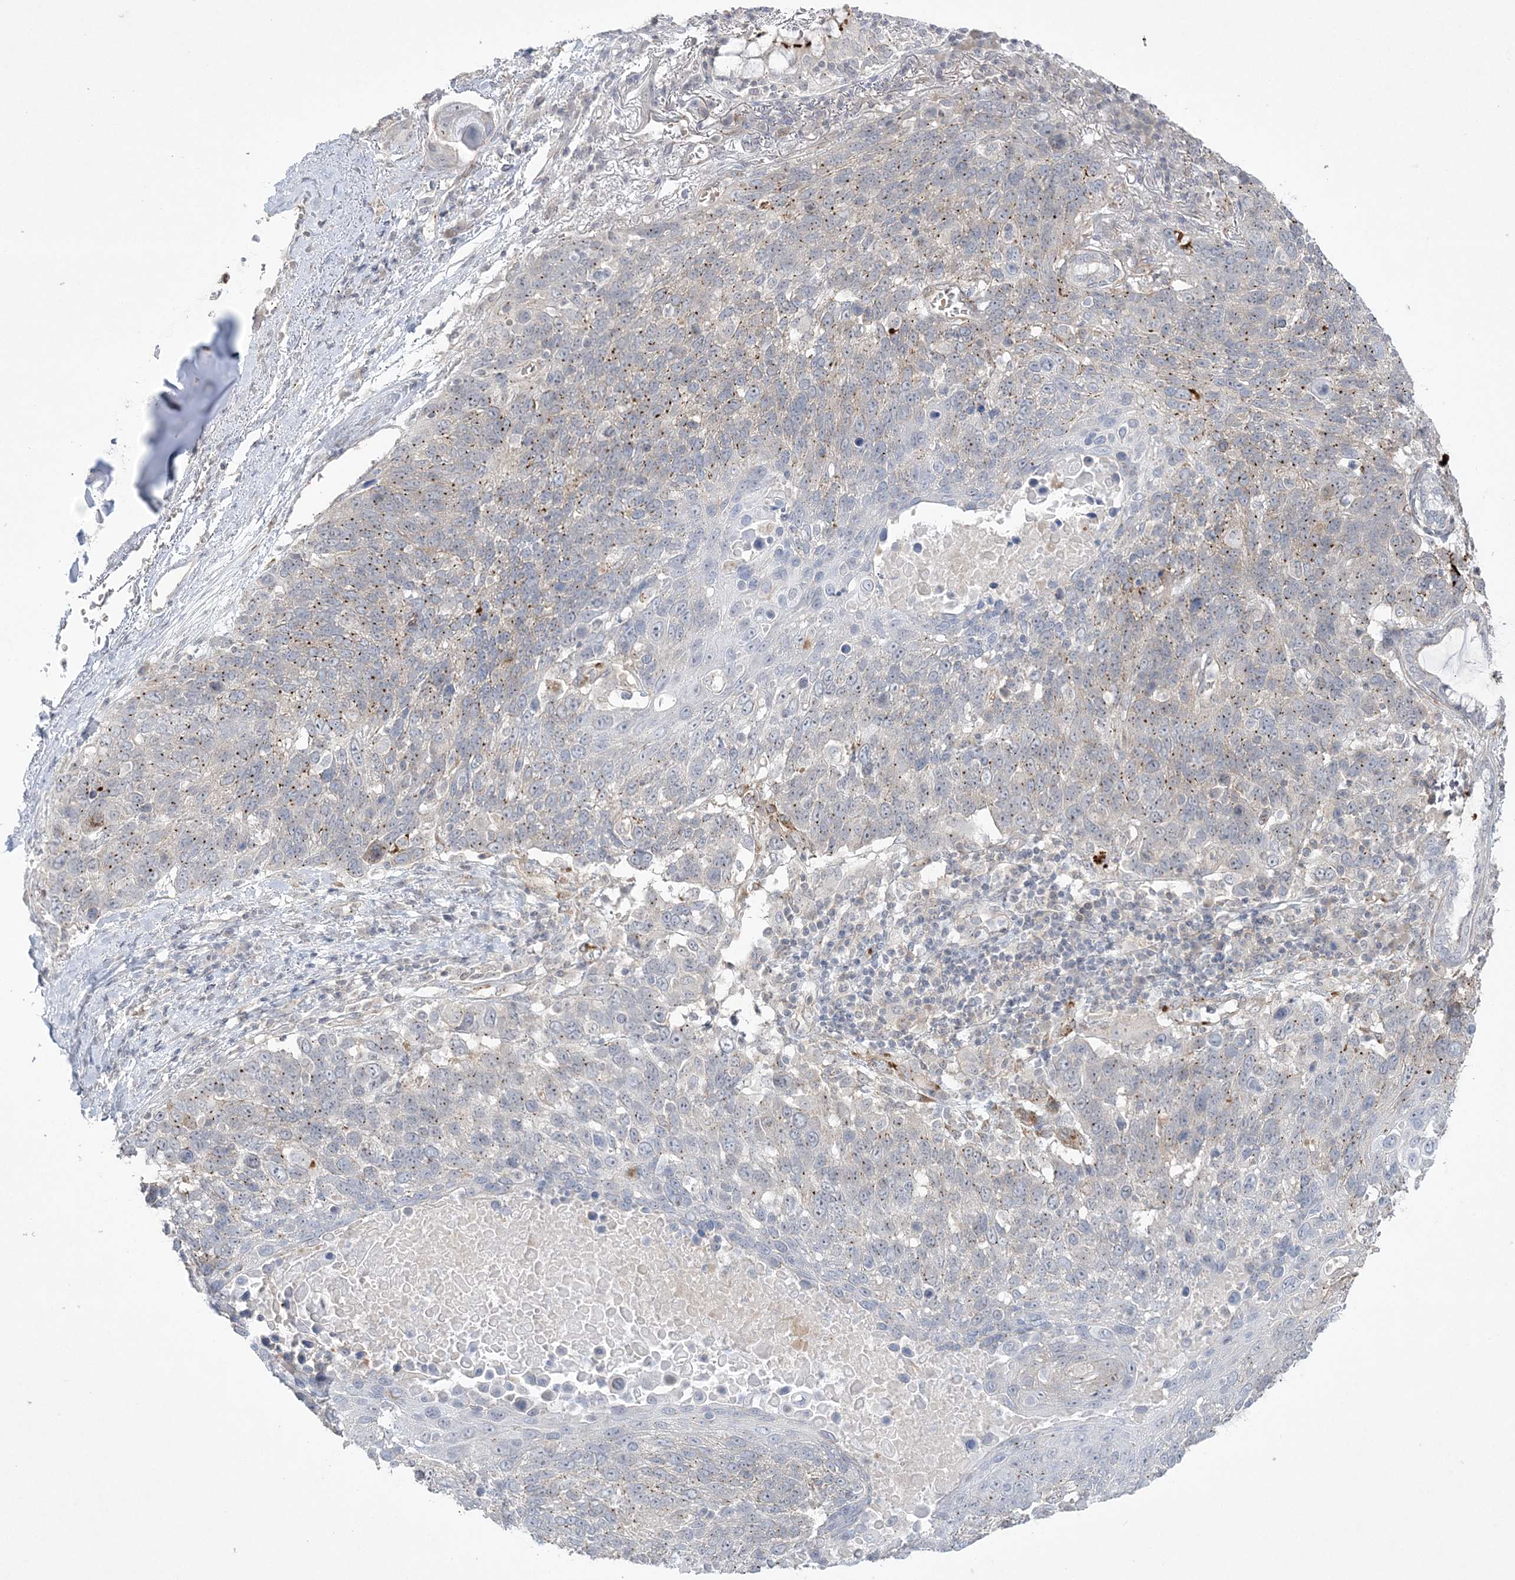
{"staining": {"intensity": "moderate", "quantity": "25%-75%", "location": "cytoplasmic/membranous"}, "tissue": "lung cancer", "cell_type": "Tumor cells", "image_type": "cancer", "snomed": [{"axis": "morphology", "description": "Squamous cell carcinoma, NOS"}, {"axis": "topography", "description": "Lung"}], "caption": "A medium amount of moderate cytoplasmic/membranous positivity is appreciated in about 25%-75% of tumor cells in lung cancer tissue.", "gene": "ADAMTS12", "patient": {"sex": "male", "age": 66}}